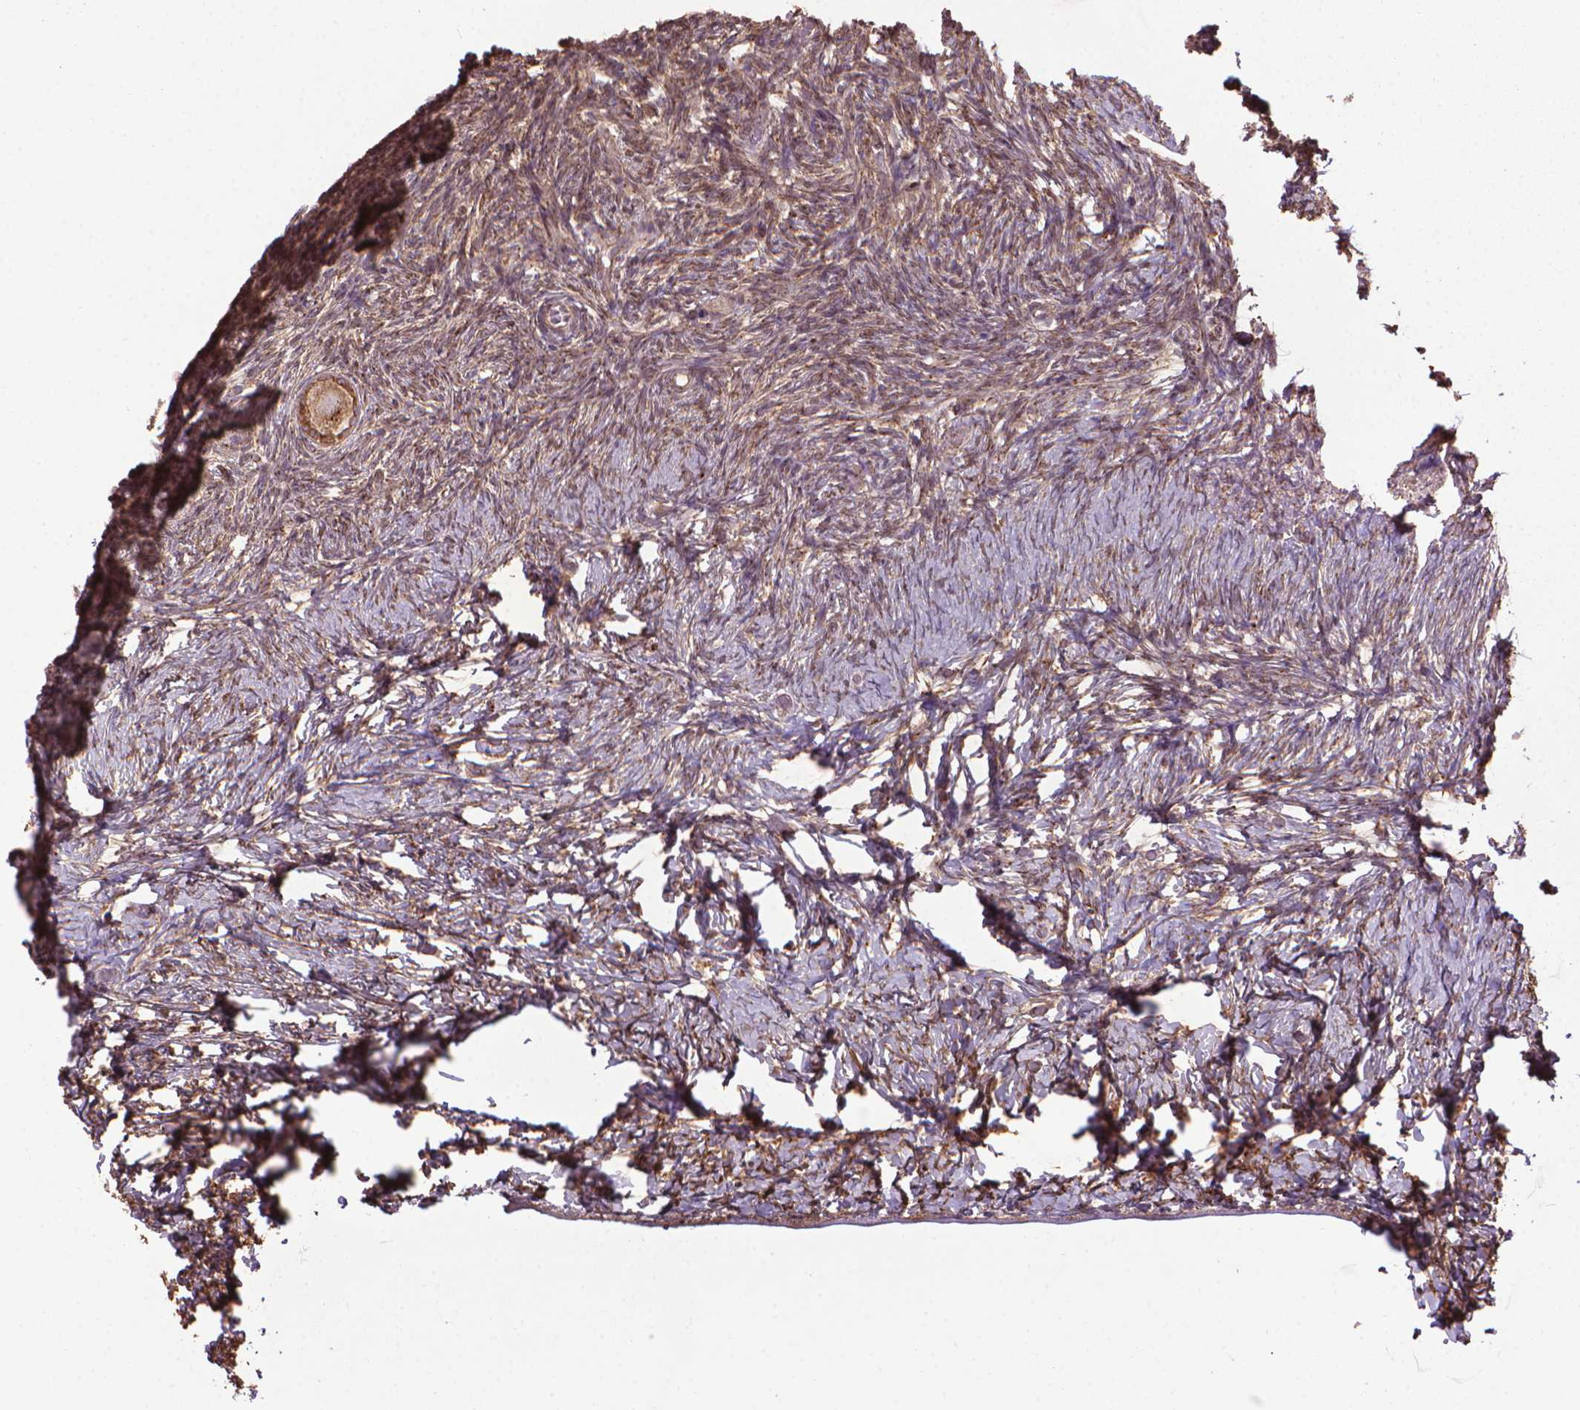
{"staining": {"intensity": "moderate", "quantity": ">75%", "location": "cytoplasmic/membranous"}, "tissue": "ovary", "cell_type": "Follicle cells", "image_type": "normal", "snomed": [{"axis": "morphology", "description": "Normal tissue, NOS"}, {"axis": "topography", "description": "Ovary"}], "caption": "A brown stain labels moderate cytoplasmic/membranous staining of a protein in follicle cells of normal human ovary. (Stains: DAB in brown, nuclei in blue, Microscopy: brightfield microscopy at high magnification).", "gene": "GAS1", "patient": {"sex": "female", "age": 39}}